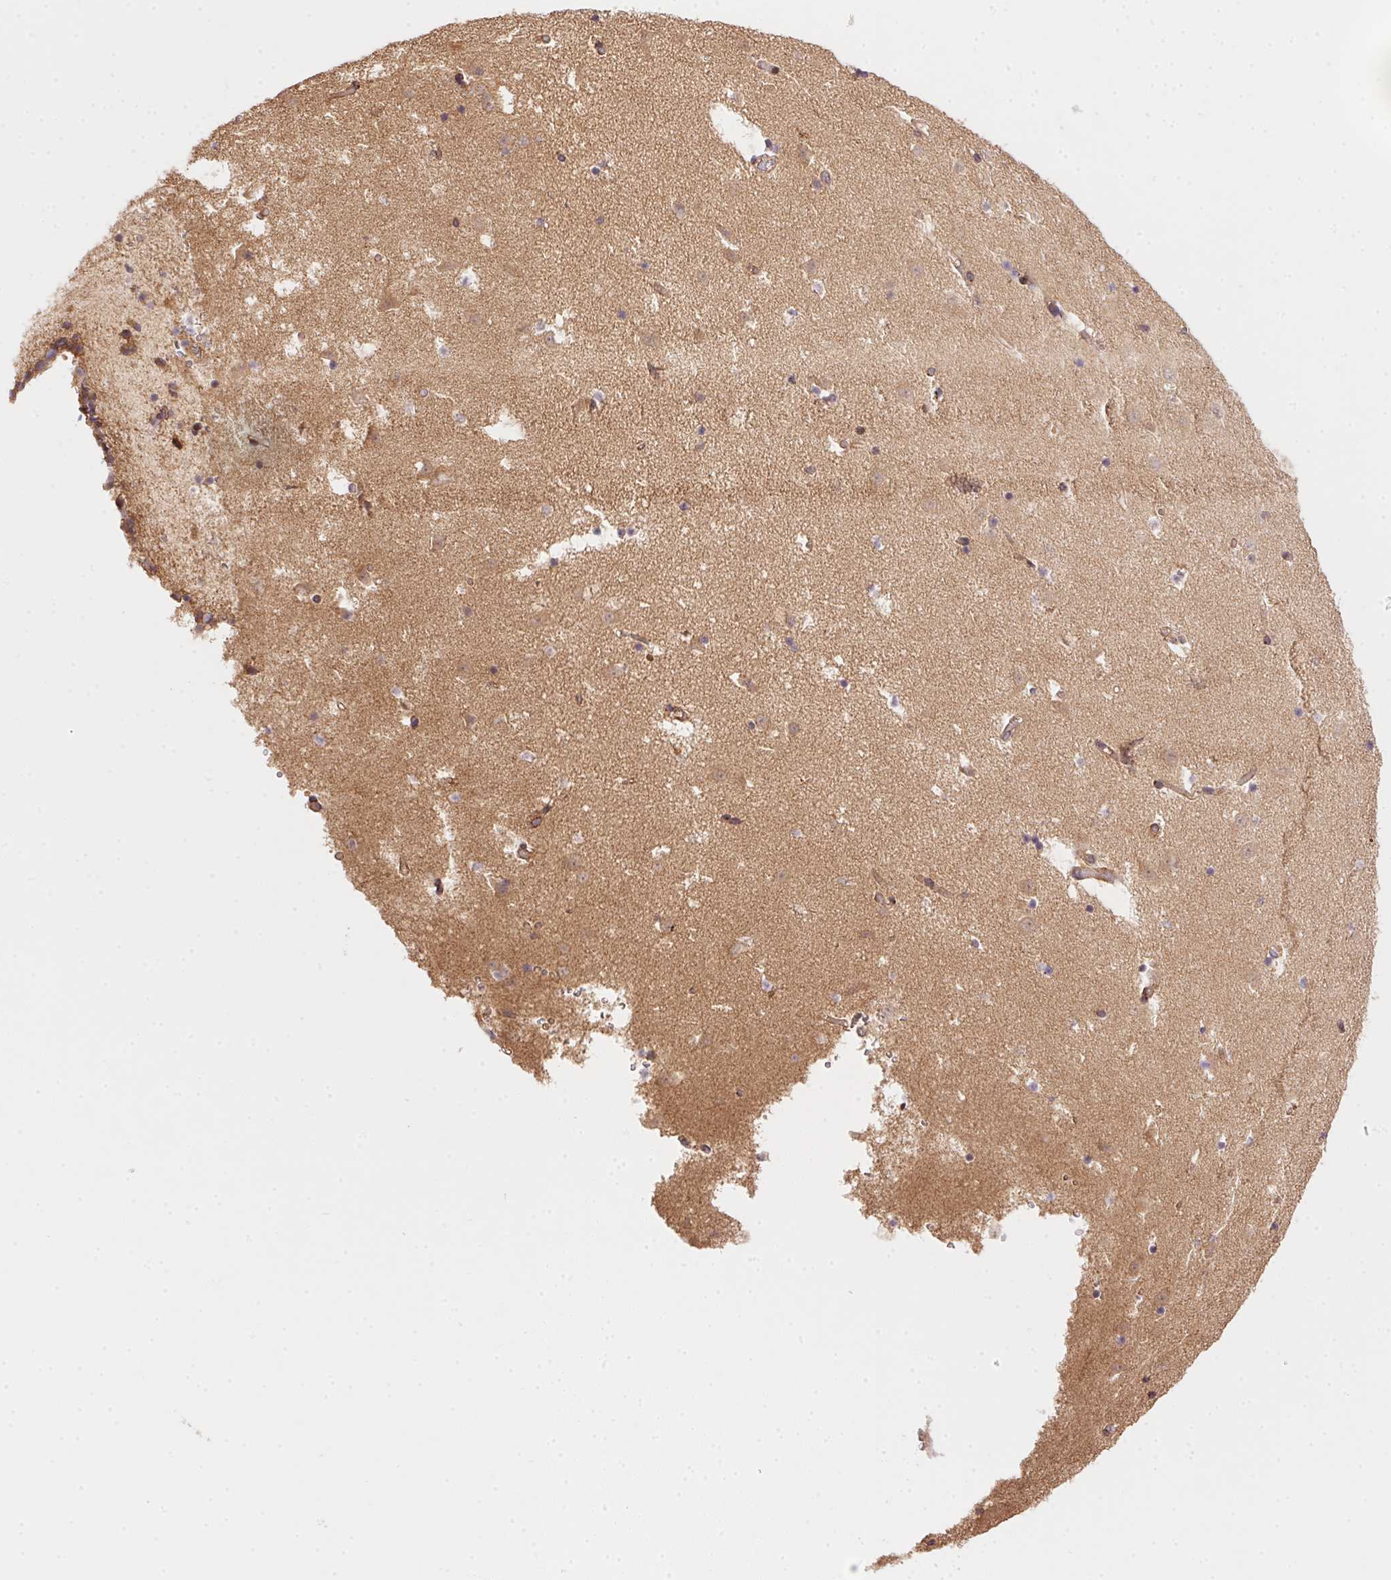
{"staining": {"intensity": "negative", "quantity": "none", "location": "none"}, "tissue": "caudate", "cell_type": "Glial cells", "image_type": "normal", "snomed": [{"axis": "morphology", "description": "Normal tissue, NOS"}, {"axis": "topography", "description": "Lateral ventricle wall"}], "caption": "Caudate stained for a protein using IHC reveals no staining glial cells.", "gene": "MEX3D", "patient": {"sex": "female", "age": 42}}